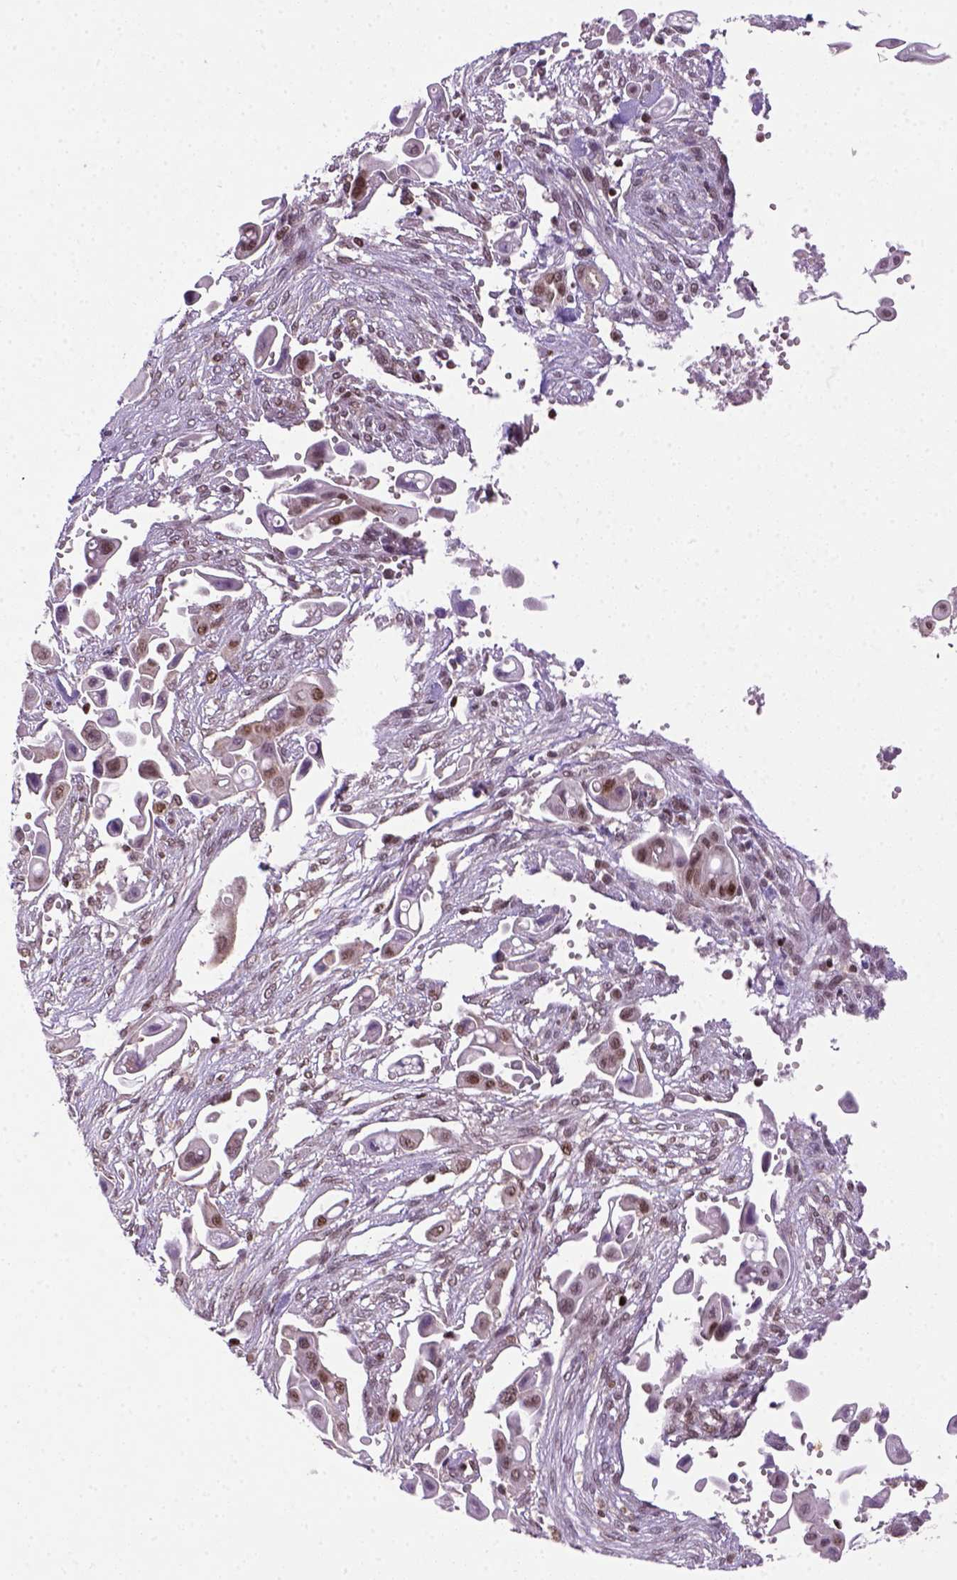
{"staining": {"intensity": "weak", "quantity": "25%-75%", "location": "nuclear"}, "tissue": "pancreatic cancer", "cell_type": "Tumor cells", "image_type": "cancer", "snomed": [{"axis": "morphology", "description": "Adenocarcinoma, NOS"}, {"axis": "topography", "description": "Pancreas"}], "caption": "Protein staining demonstrates weak nuclear expression in about 25%-75% of tumor cells in pancreatic cancer. (brown staining indicates protein expression, while blue staining denotes nuclei).", "gene": "MGMT", "patient": {"sex": "male", "age": 50}}